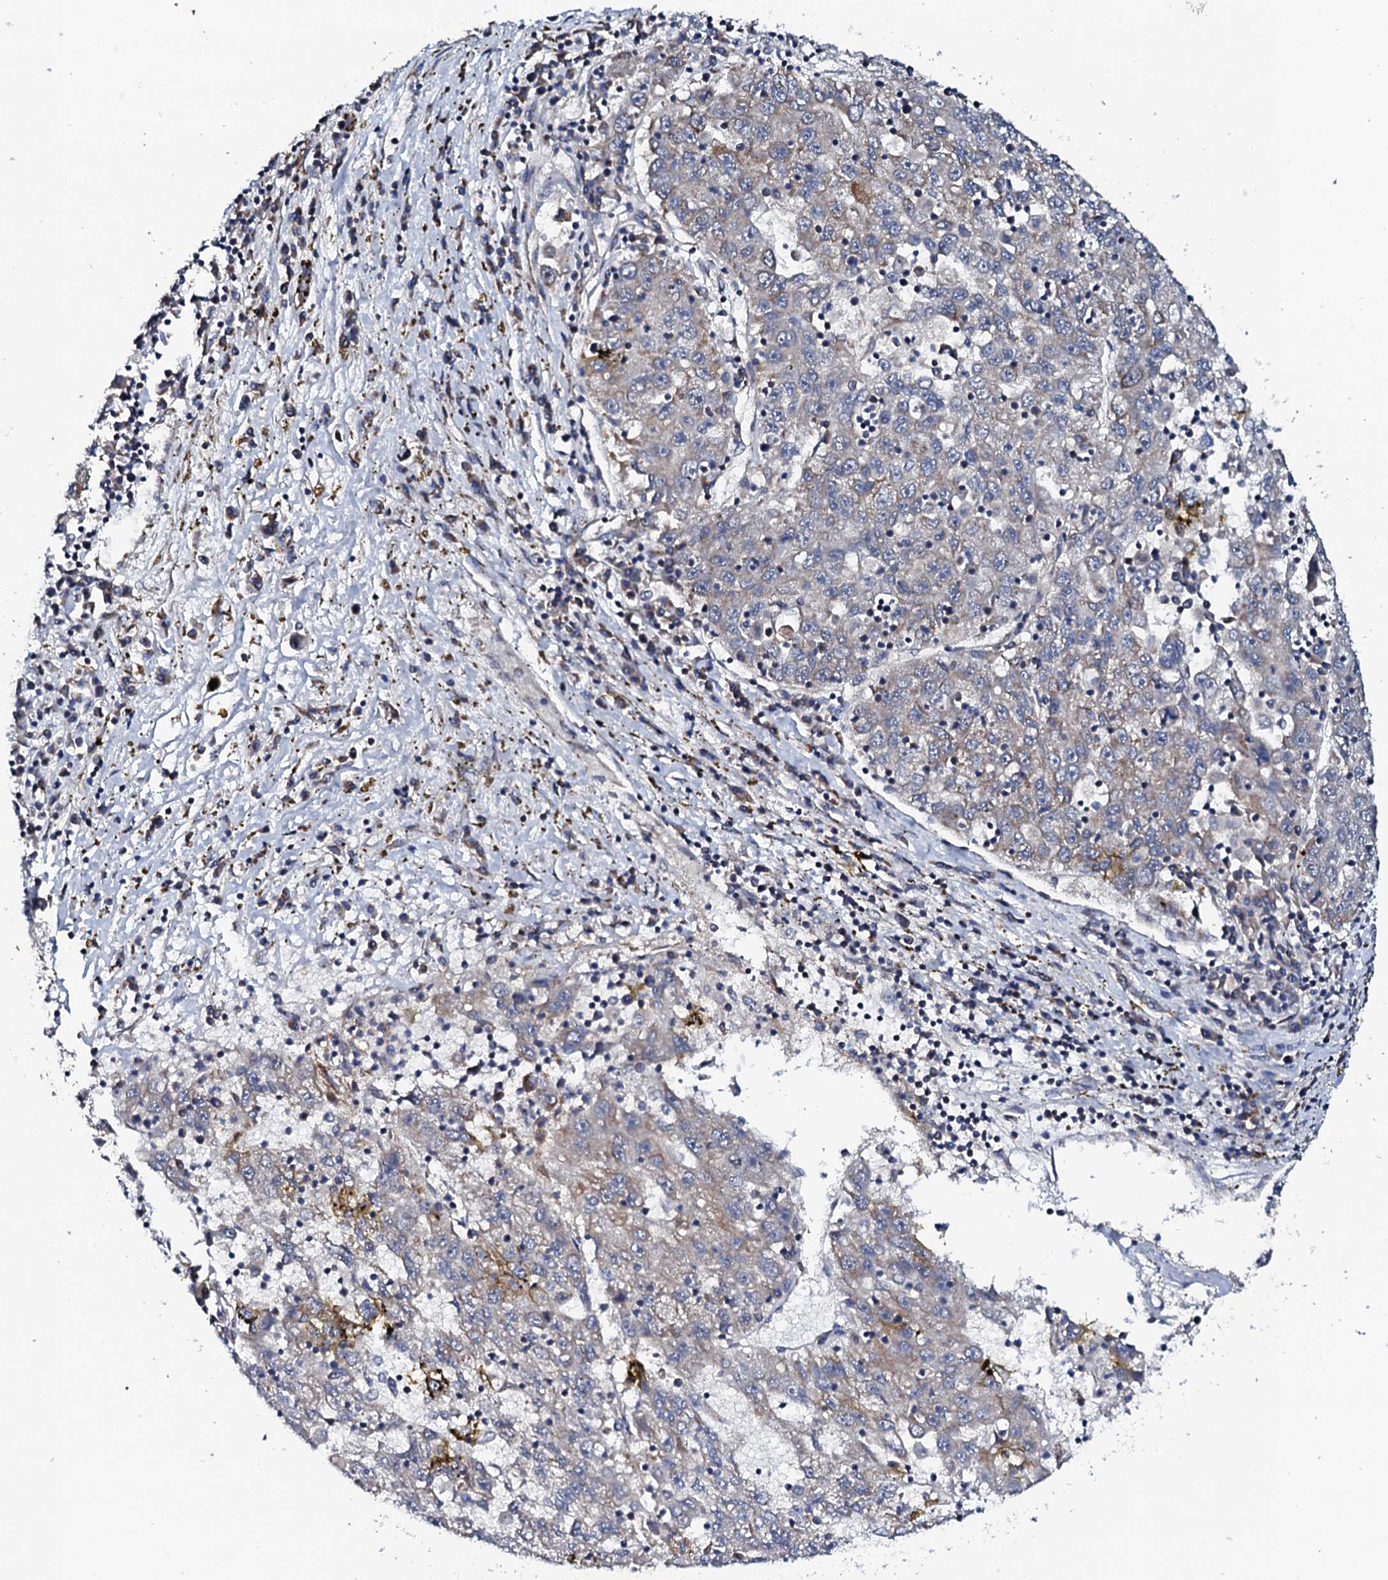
{"staining": {"intensity": "negative", "quantity": "none", "location": "none"}, "tissue": "liver cancer", "cell_type": "Tumor cells", "image_type": "cancer", "snomed": [{"axis": "morphology", "description": "Carcinoma, Hepatocellular, NOS"}, {"axis": "topography", "description": "Liver"}], "caption": "Immunohistochemistry (IHC) image of human liver cancer (hepatocellular carcinoma) stained for a protein (brown), which displays no expression in tumor cells.", "gene": "MTIF3", "patient": {"sex": "male", "age": 49}}